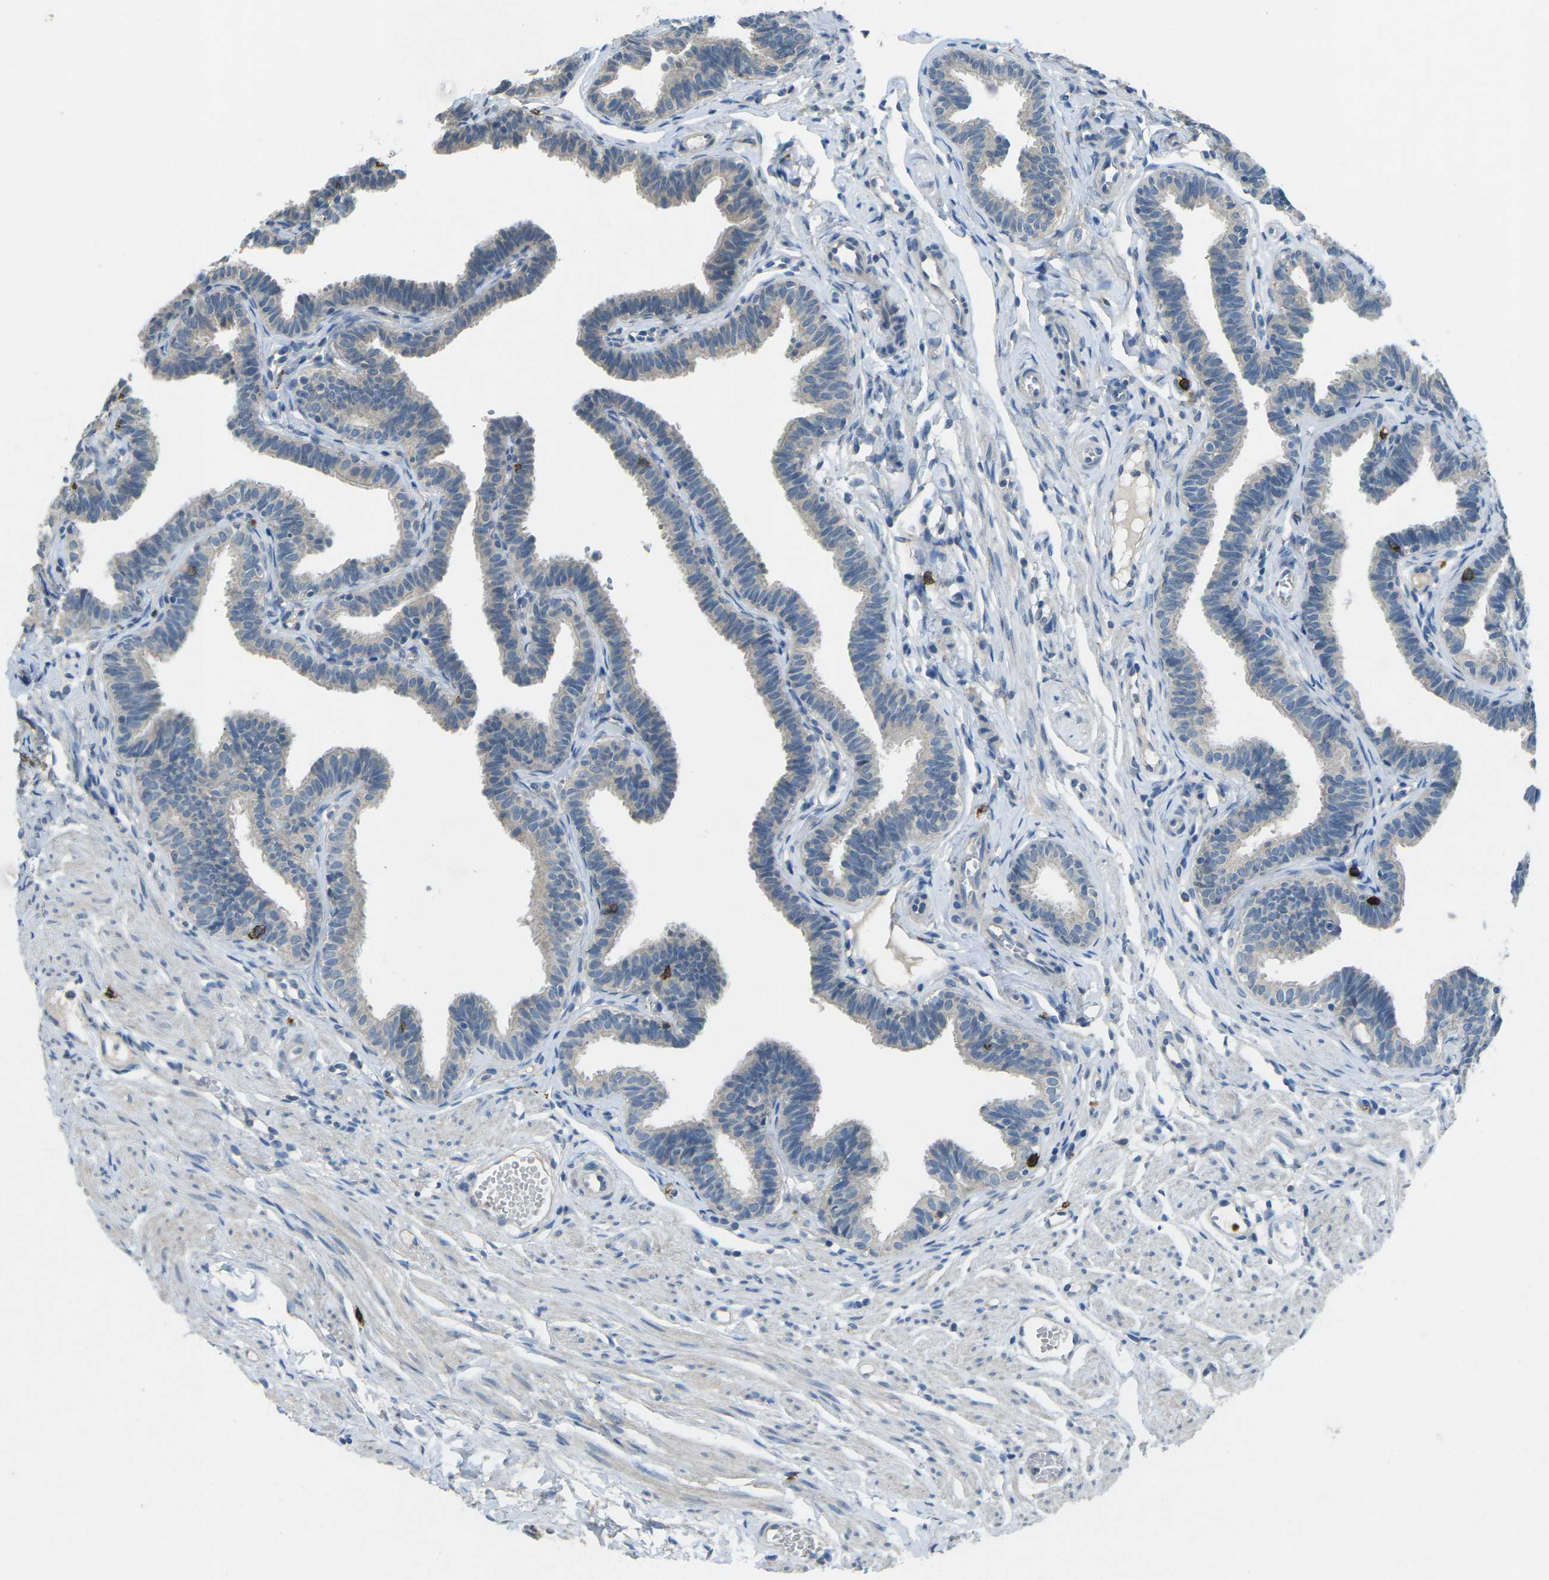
{"staining": {"intensity": "negative", "quantity": "none", "location": "none"}, "tissue": "fallopian tube", "cell_type": "Glandular cells", "image_type": "normal", "snomed": [{"axis": "morphology", "description": "Normal tissue, NOS"}, {"axis": "topography", "description": "Fallopian tube"}, {"axis": "topography", "description": "Ovary"}], "caption": "Human fallopian tube stained for a protein using immunohistochemistry (IHC) shows no expression in glandular cells.", "gene": "CD19", "patient": {"sex": "female", "age": 23}}